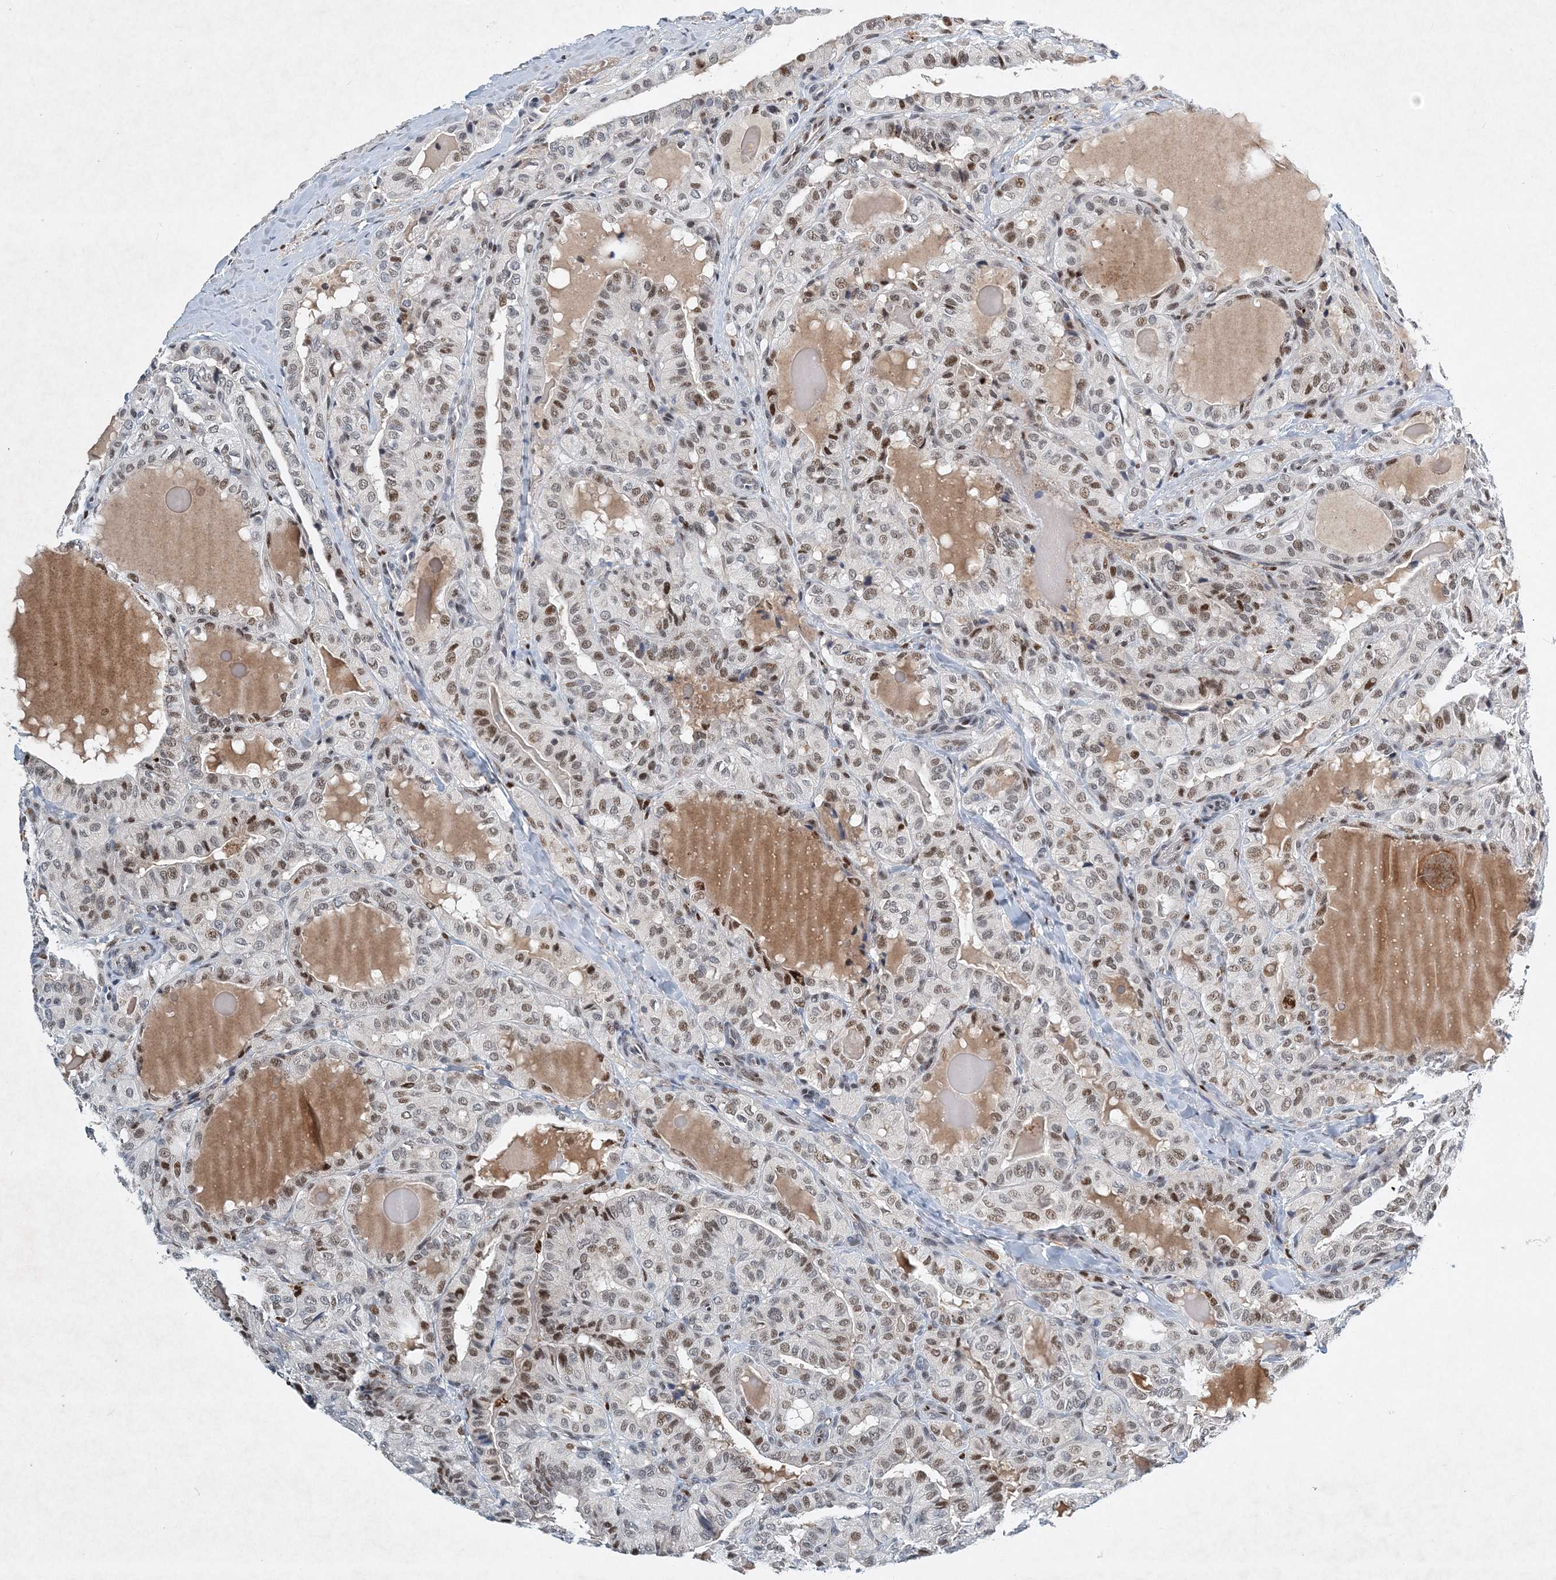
{"staining": {"intensity": "moderate", "quantity": "25%-75%", "location": "nuclear"}, "tissue": "thyroid cancer", "cell_type": "Tumor cells", "image_type": "cancer", "snomed": [{"axis": "morphology", "description": "Papillary adenocarcinoma, NOS"}, {"axis": "topography", "description": "Thyroid gland"}], "caption": "Immunohistochemistry (IHC) of human thyroid papillary adenocarcinoma displays medium levels of moderate nuclear positivity in approximately 25%-75% of tumor cells.", "gene": "KPNA4", "patient": {"sex": "male", "age": 77}}